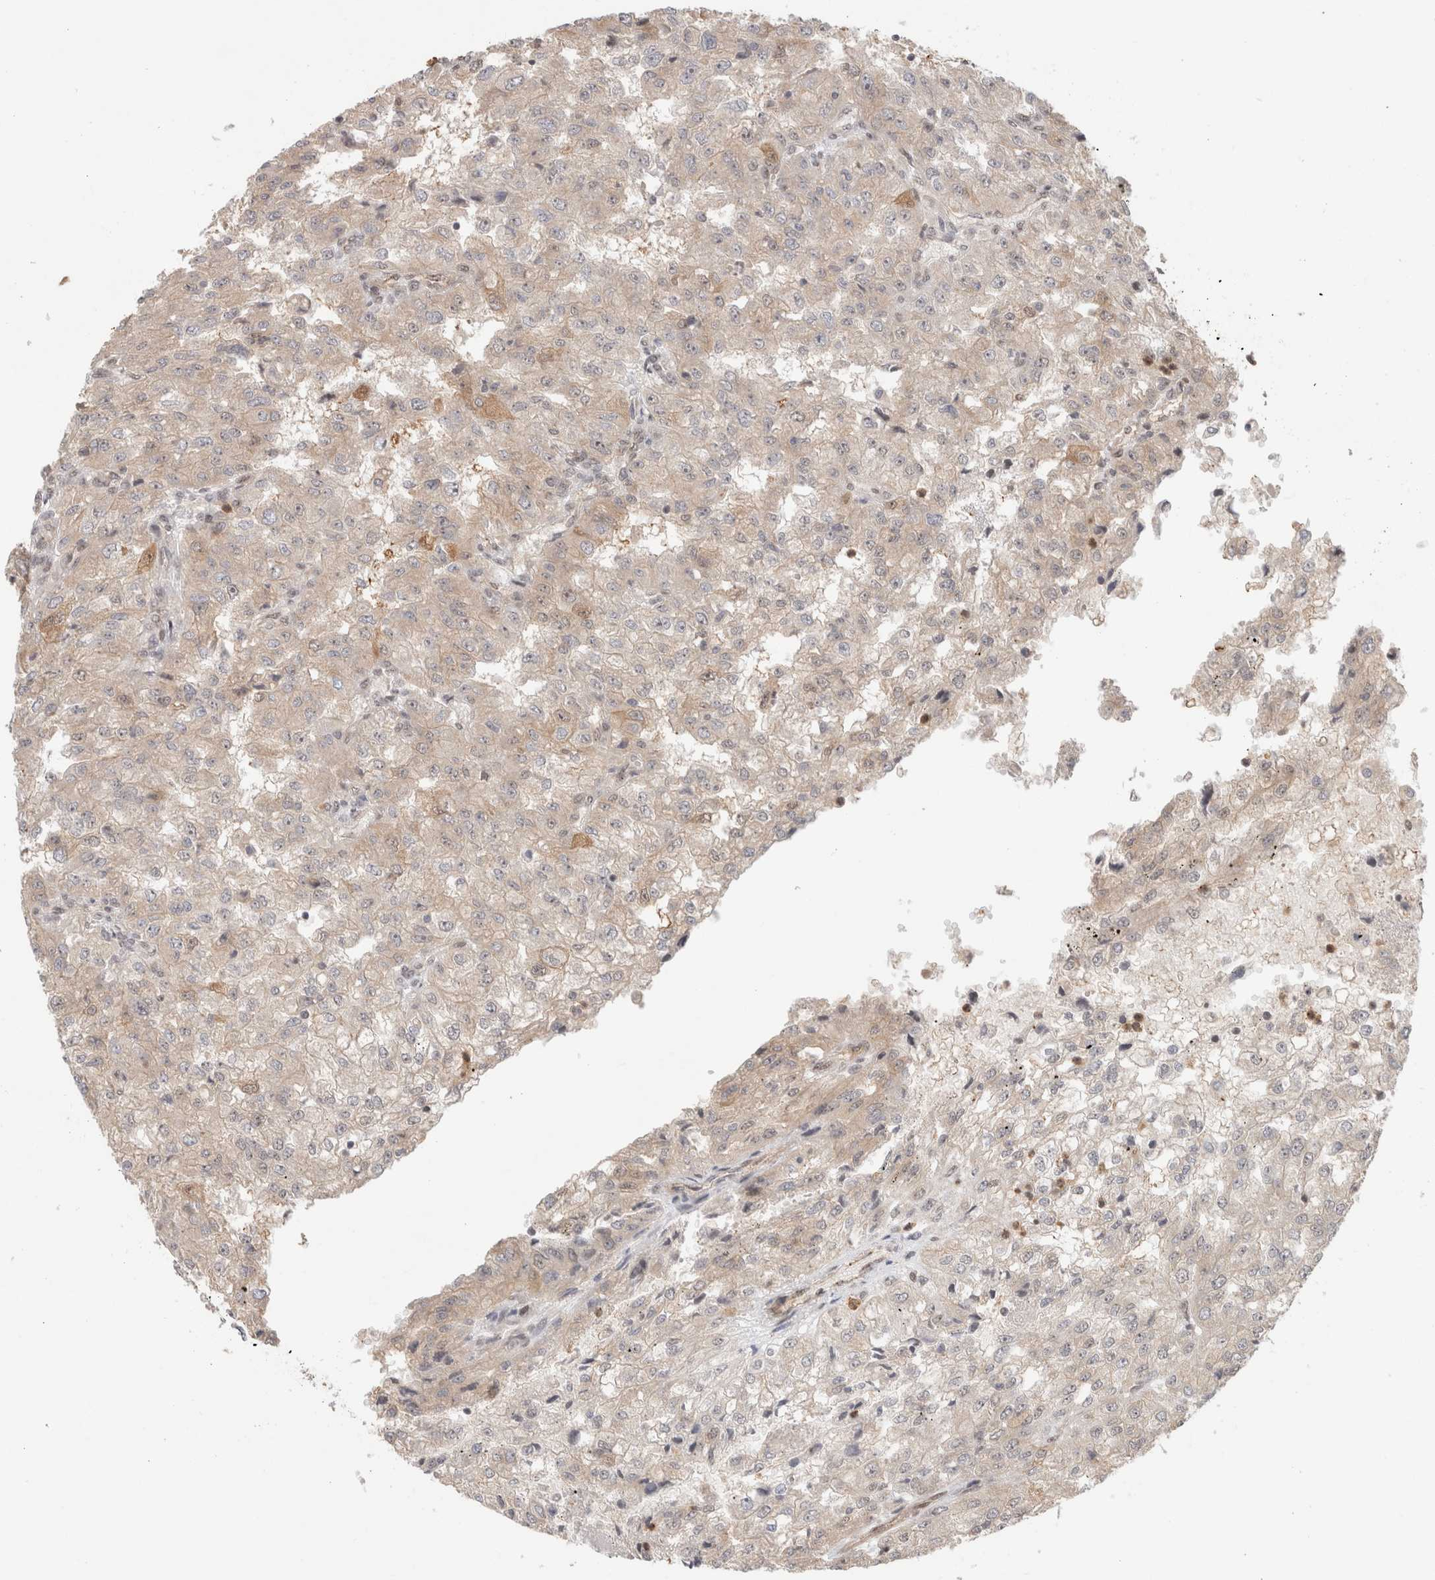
{"staining": {"intensity": "weak", "quantity": "<25%", "location": "cytoplasmic/membranous"}, "tissue": "renal cancer", "cell_type": "Tumor cells", "image_type": "cancer", "snomed": [{"axis": "morphology", "description": "Adenocarcinoma, NOS"}, {"axis": "topography", "description": "Kidney"}], "caption": "Protein analysis of renal cancer (adenocarcinoma) exhibits no significant staining in tumor cells.", "gene": "OTUD6B", "patient": {"sex": "female", "age": 54}}